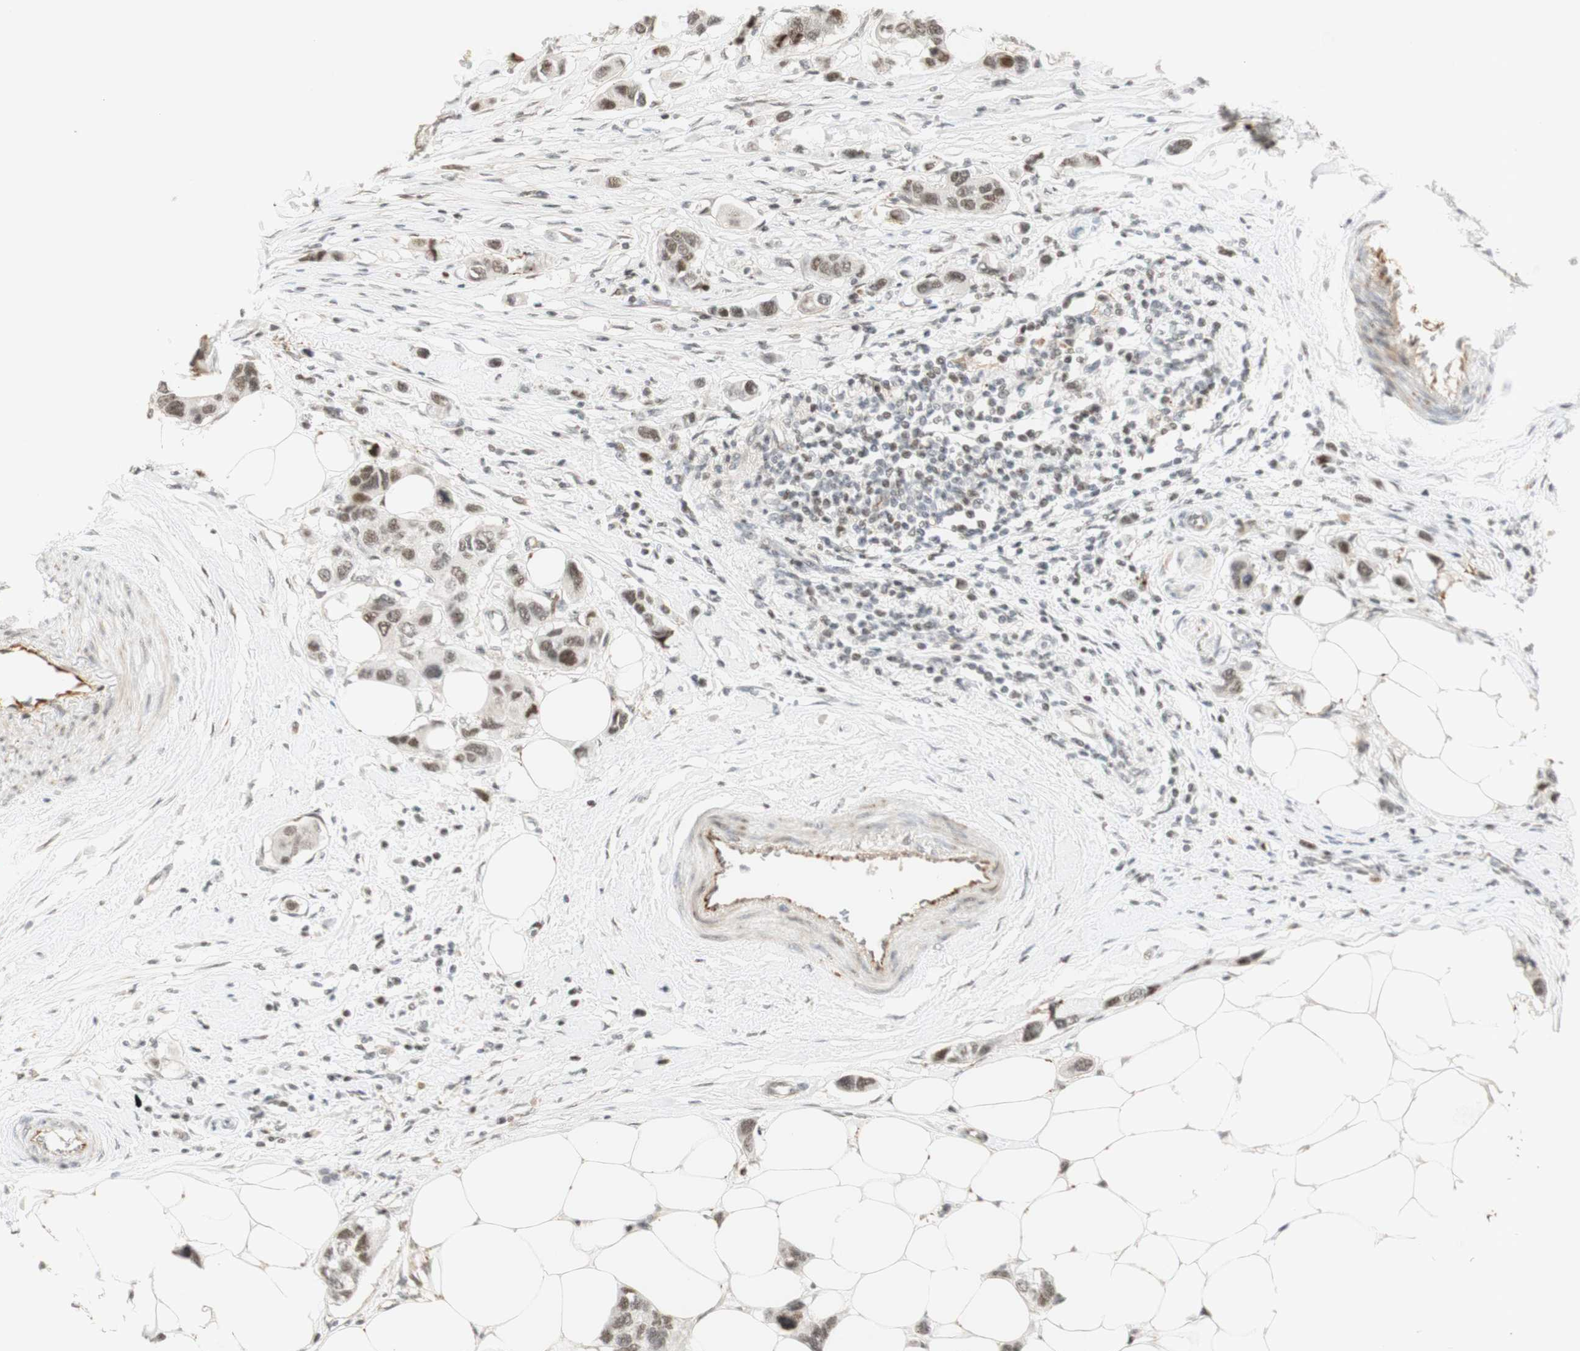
{"staining": {"intensity": "moderate", "quantity": ">75%", "location": "nuclear"}, "tissue": "breast cancer", "cell_type": "Tumor cells", "image_type": "cancer", "snomed": [{"axis": "morphology", "description": "Normal tissue, NOS"}, {"axis": "morphology", "description": "Duct carcinoma"}, {"axis": "topography", "description": "Breast"}], "caption": "Breast cancer stained with IHC demonstrates moderate nuclear expression in about >75% of tumor cells.", "gene": "IRF1", "patient": {"sex": "female", "age": 50}}